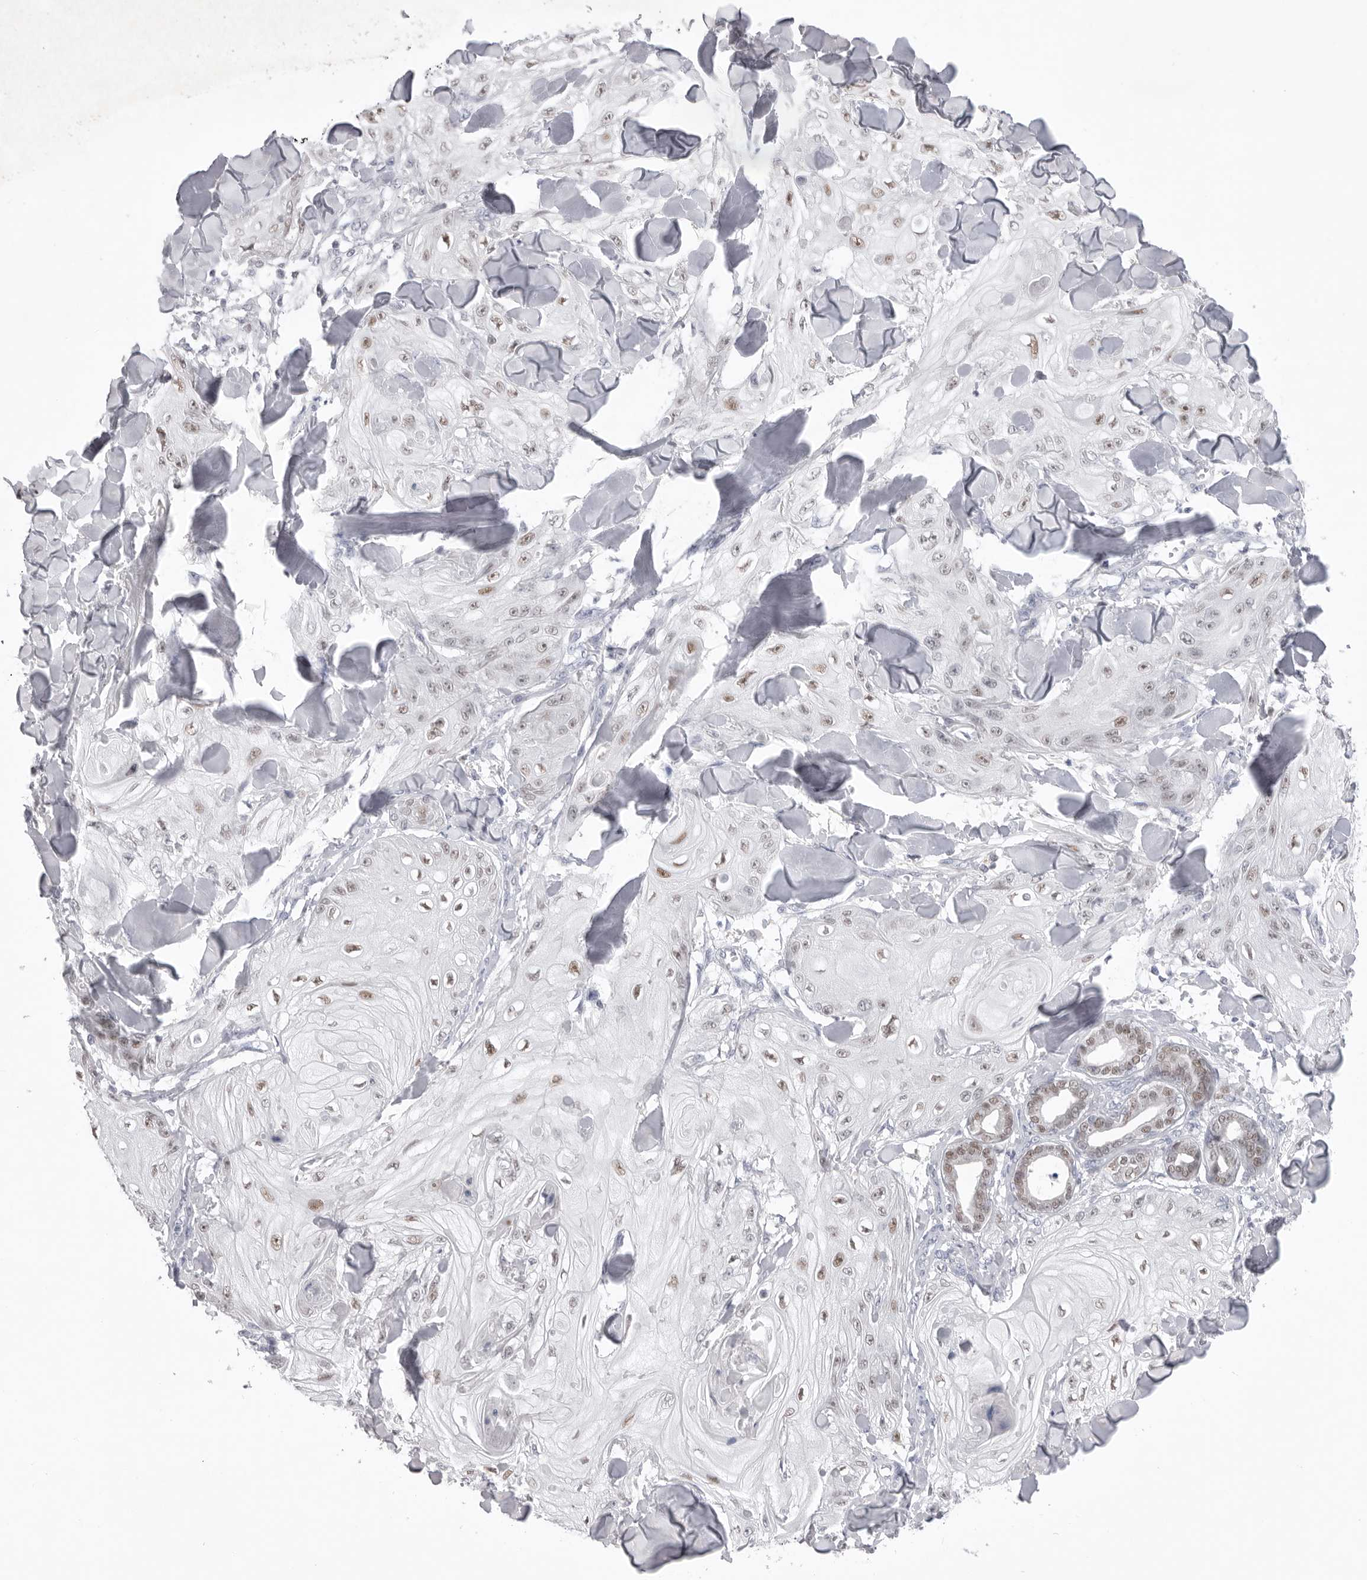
{"staining": {"intensity": "moderate", "quantity": ">75%", "location": "nuclear"}, "tissue": "skin cancer", "cell_type": "Tumor cells", "image_type": "cancer", "snomed": [{"axis": "morphology", "description": "Squamous cell carcinoma, NOS"}, {"axis": "topography", "description": "Skin"}], "caption": "Squamous cell carcinoma (skin) was stained to show a protein in brown. There is medium levels of moderate nuclear expression in about >75% of tumor cells.", "gene": "ZBTB7B", "patient": {"sex": "male", "age": 74}}